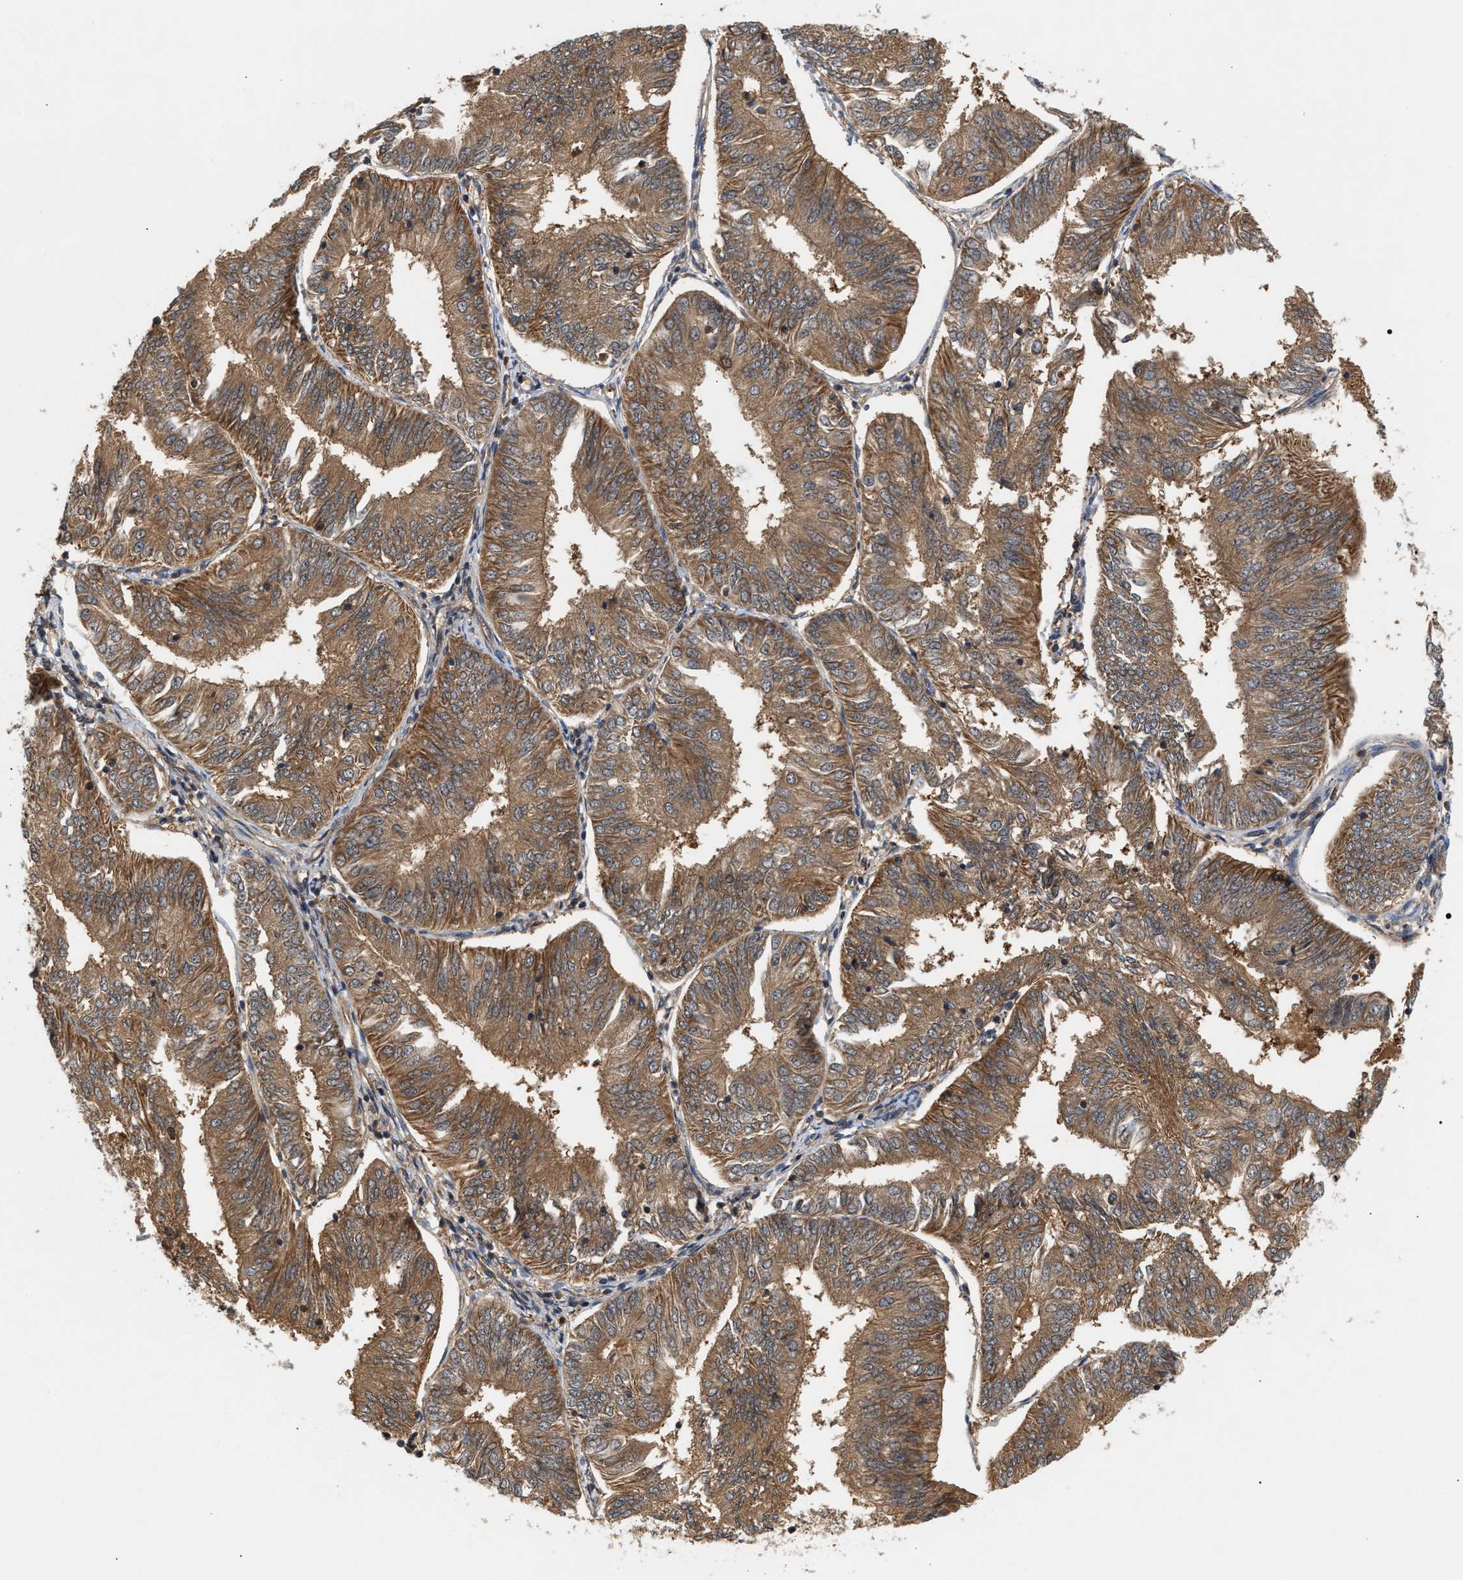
{"staining": {"intensity": "moderate", "quantity": ">75%", "location": "cytoplasmic/membranous"}, "tissue": "endometrial cancer", "cell_type": "Tumor cells", "image_type": "cancer", "snomed": [{"axis": "morphology", "description": "Adenocarcinoma, NOS"}, {"axis": "topography", "description": "Endometrium"}], "caption": "This micrograph demonstrates endometrial cancer stained with IHC to label a protein in brown. The cytoplasmic/membranous of tumor cells show moderate positivity for the protein. Nuclei are counter-stained blue.", "gene": "GLOD4", "patient": {"sex": "female", "age": 58}}